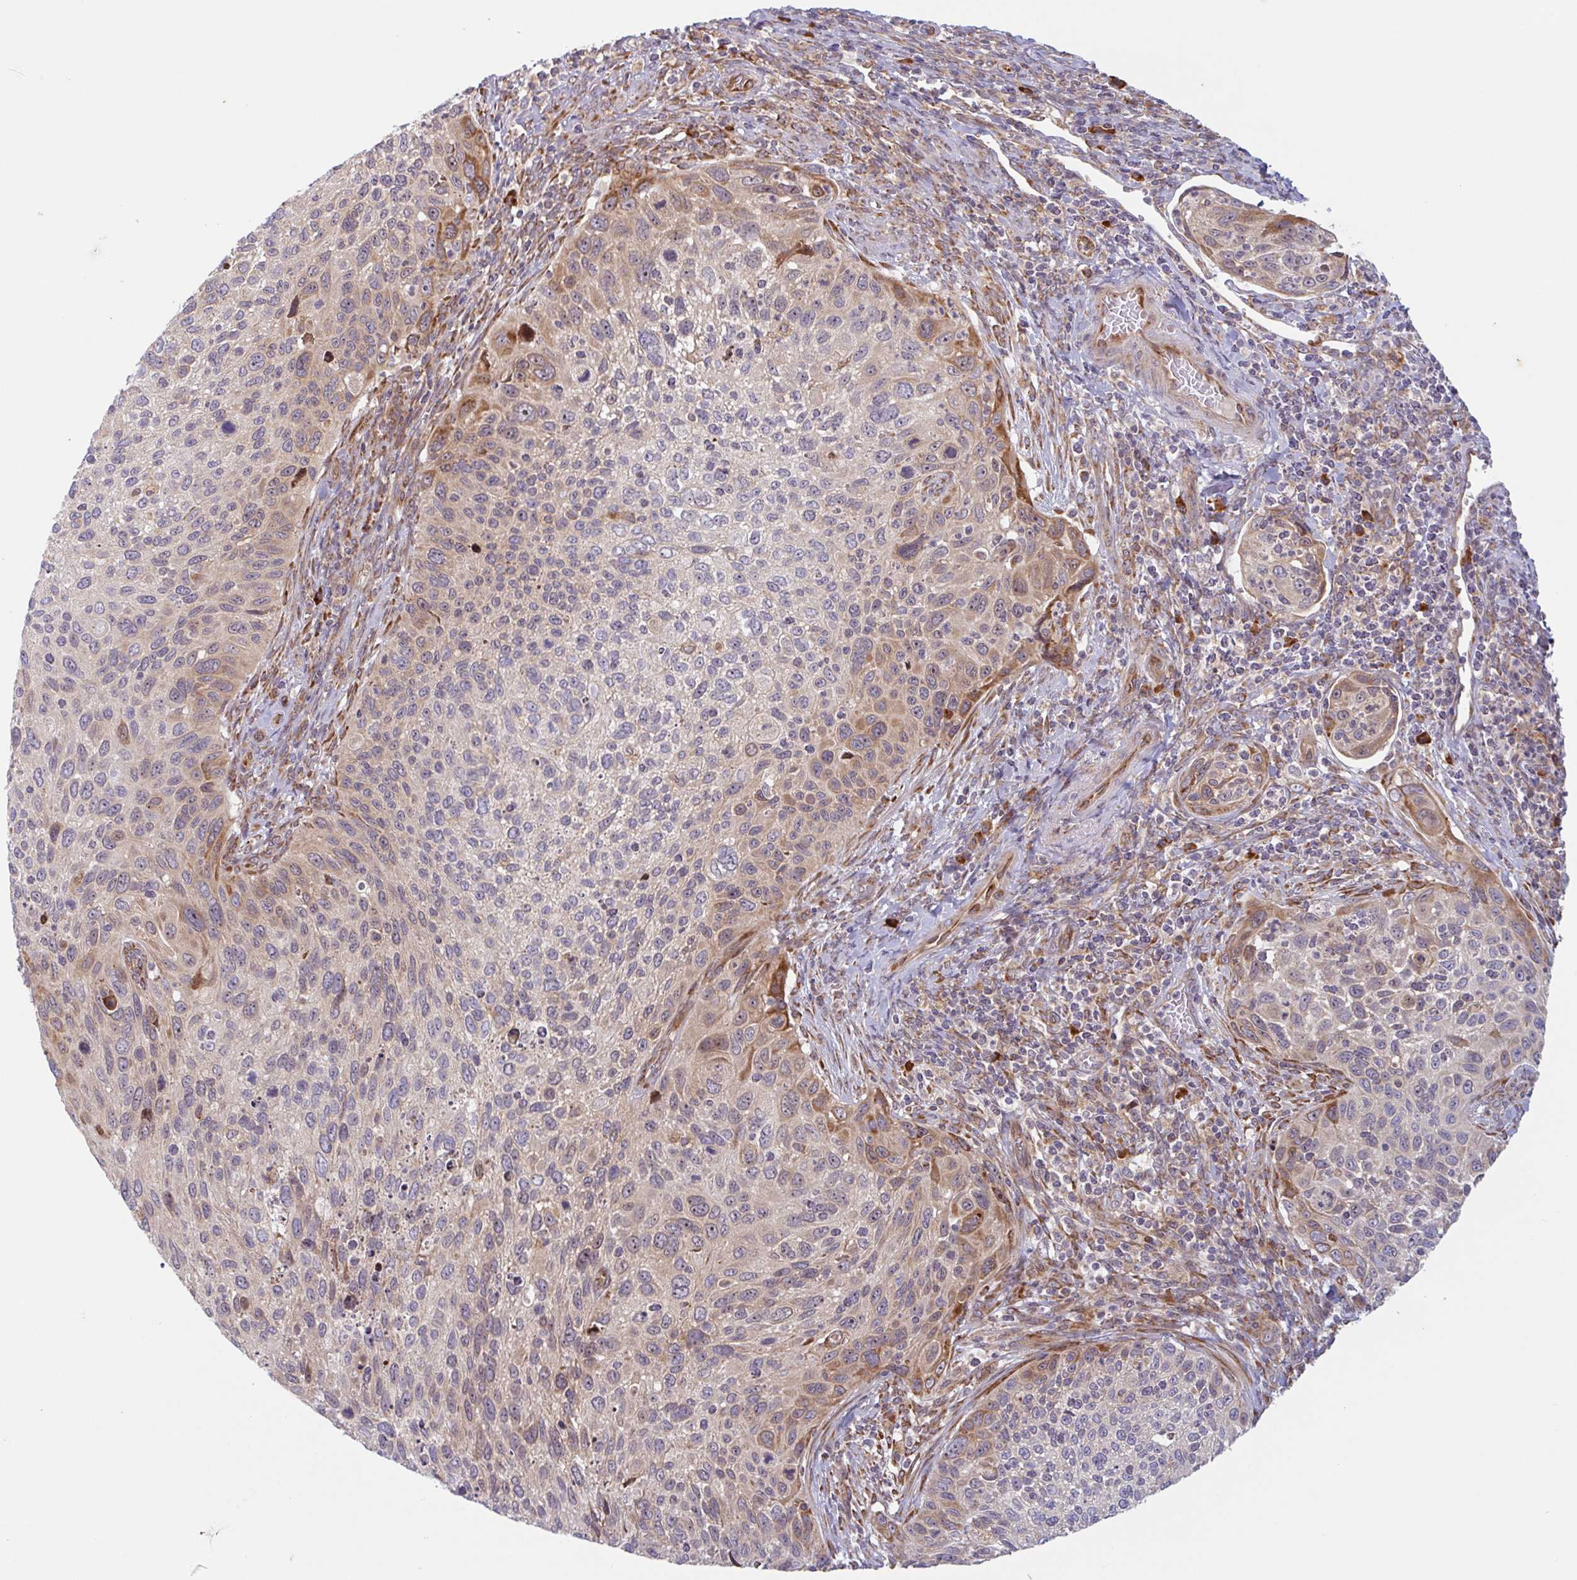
{"staining": {"intensity": "moderate", "quantity": "<25%", "location": "cytoplasmic/membranous"}, "tissue": "cervical cancer", "cell_type": "Tumor cells", "image_type": "cancer", "snomed": [{"axis": "morphology", "description": "Squamous cell carcinoma, NOS"}, {"axis": "topography", "description": "Cervix"}], "caption": "Protein expression analysis of cervical cancer (squamous cell carcinoma) shows moderate cytoplasmic/membranous positivity in about <25% of tumor cells.", "gene": "RIT1", "patient": {"sex": "female", "age": 70}}